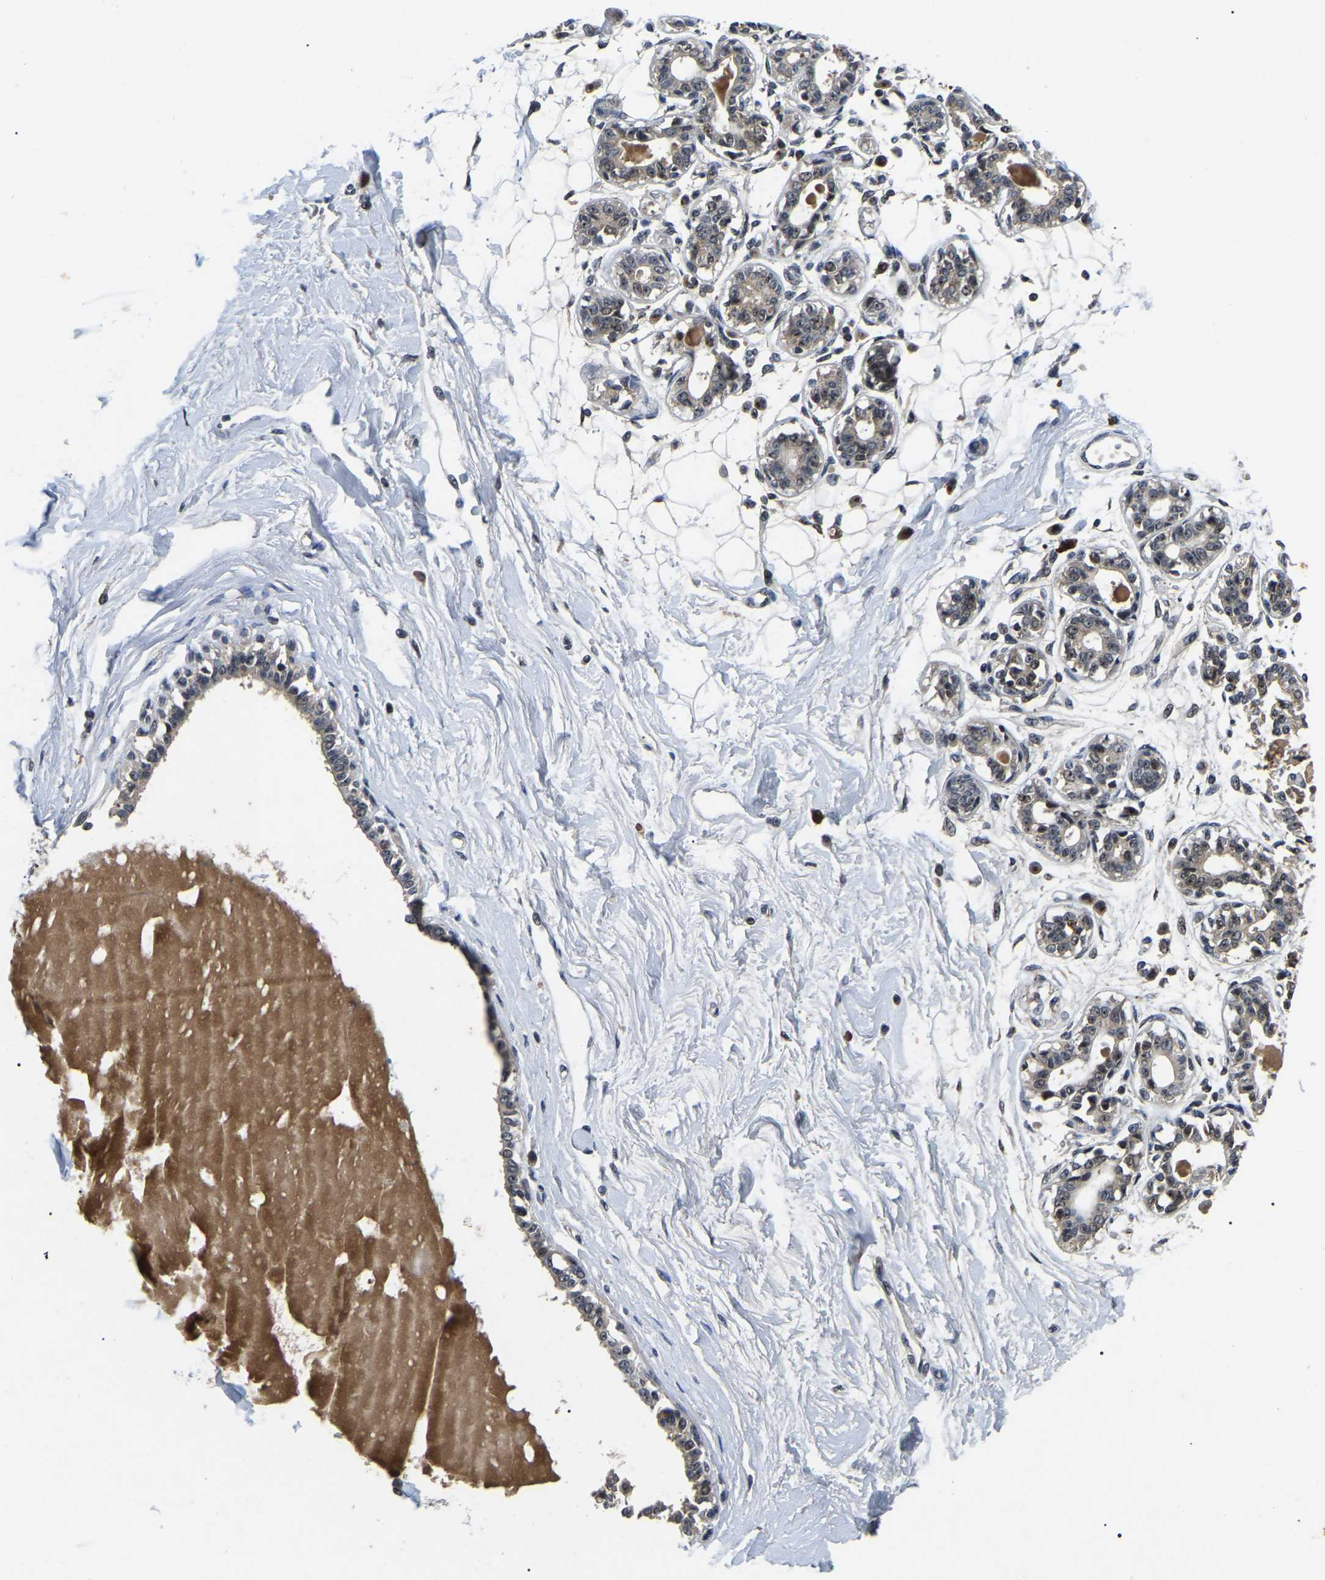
{"staining": {"intensity": "weak", "quantity": "<25%", "location": "nuclear"}, "tissue": "breast", "cell_type": "Adipocytes", "image_type": "normal", "snomed": [{"axis": "morphology", "description": "Normal tissue, NOS"}, {"axis": "topography", "description": "Breast"}], "caption": "This histopathology image is of benign breast stained with IHC to label a protein in brown with the nuclei are counter-stained blue. There is no staining in adipocytes.", "gene": "RBM28", "patient": {"sex": "female", "age": 45}}